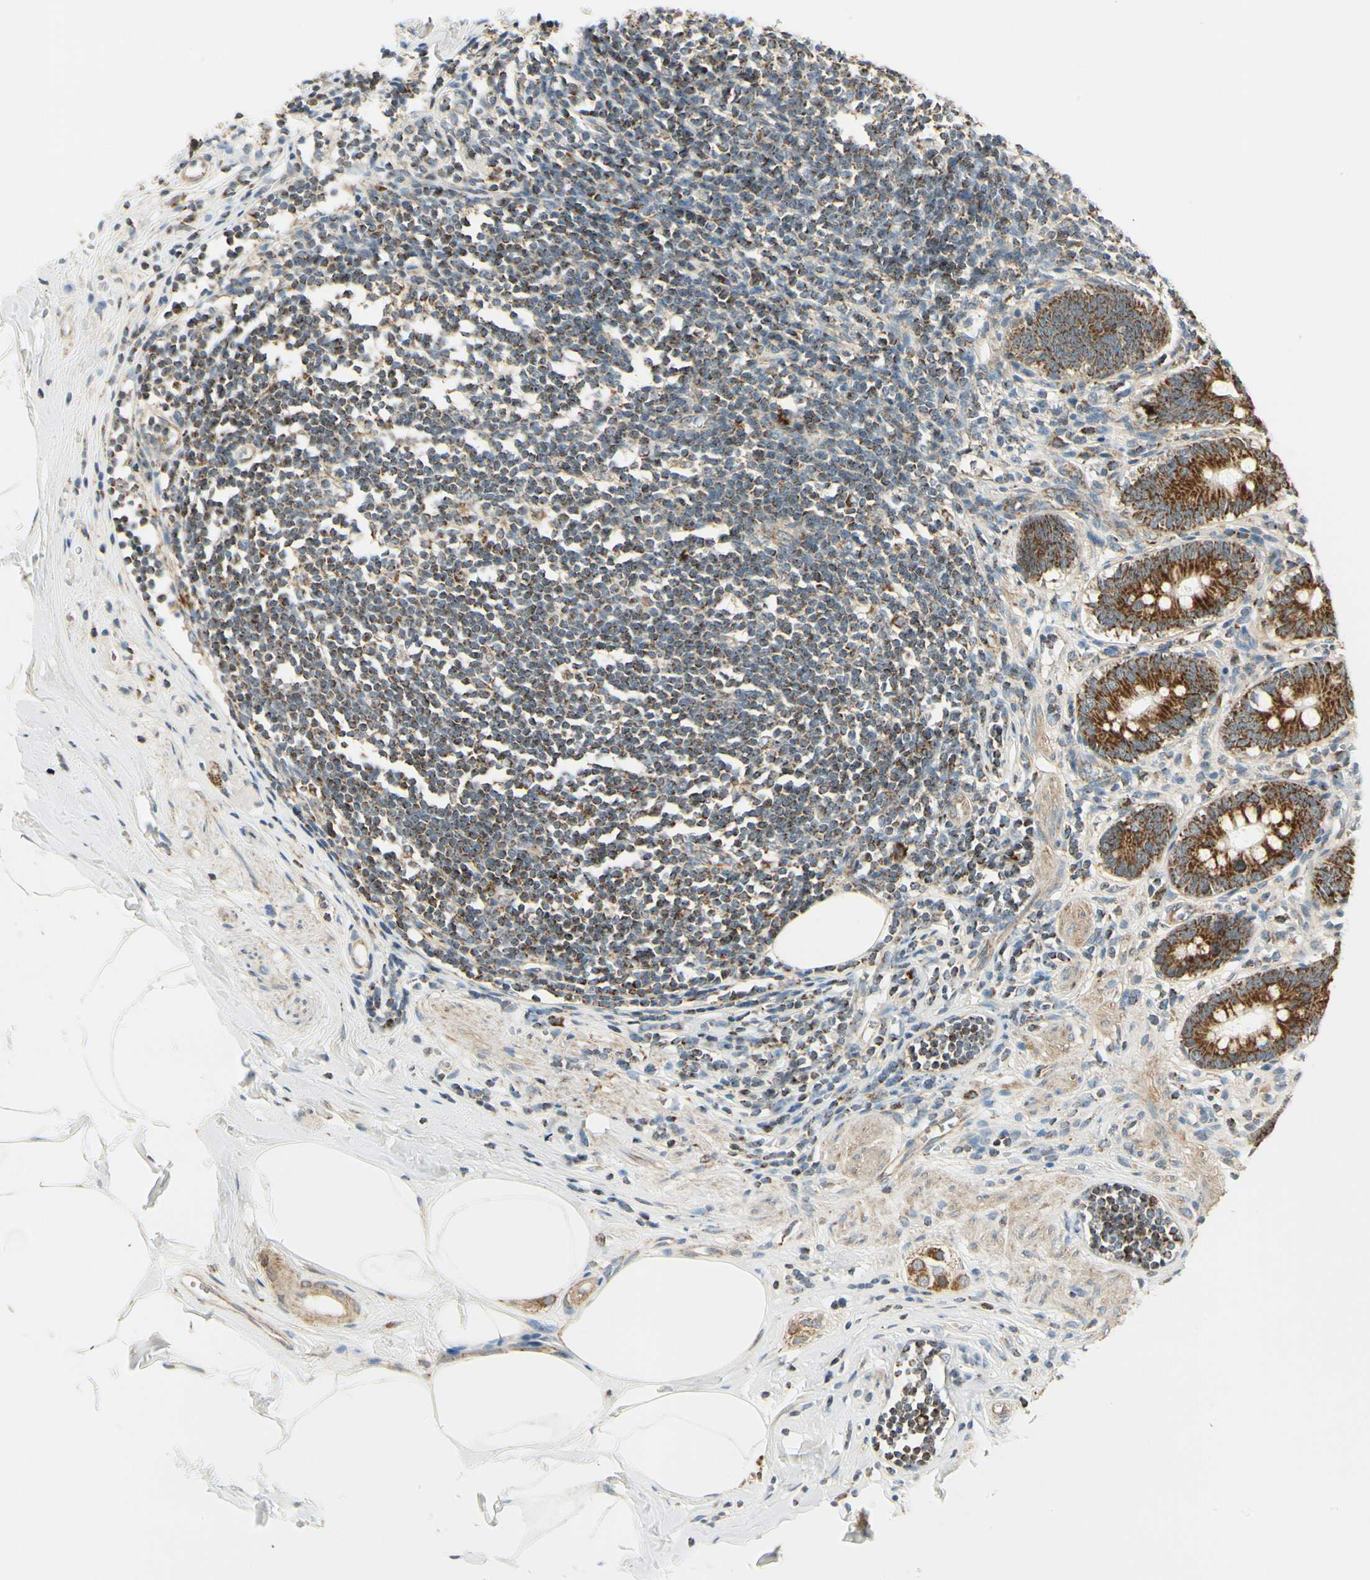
{"staining": {"intensity": "moderate", "quantity": ">75%", "location": "cytoplasmic/membranous"}, "tissue": "appendix", "cell_type": "Glandular cells", "image_type": "normal", "snomed": [{"axis": "morphology", "description": "Normal tissue, NOS"}, {"axis": "topography", "description": "Appendix"}], "caption": "Moderate cytoplasmic/membranous staining for a protein is seen in about >75% of glandular cells of unremarkable appendix using IHC.", "gene": "EPHB3", "patient": {"sex": "female", "age": 50}}